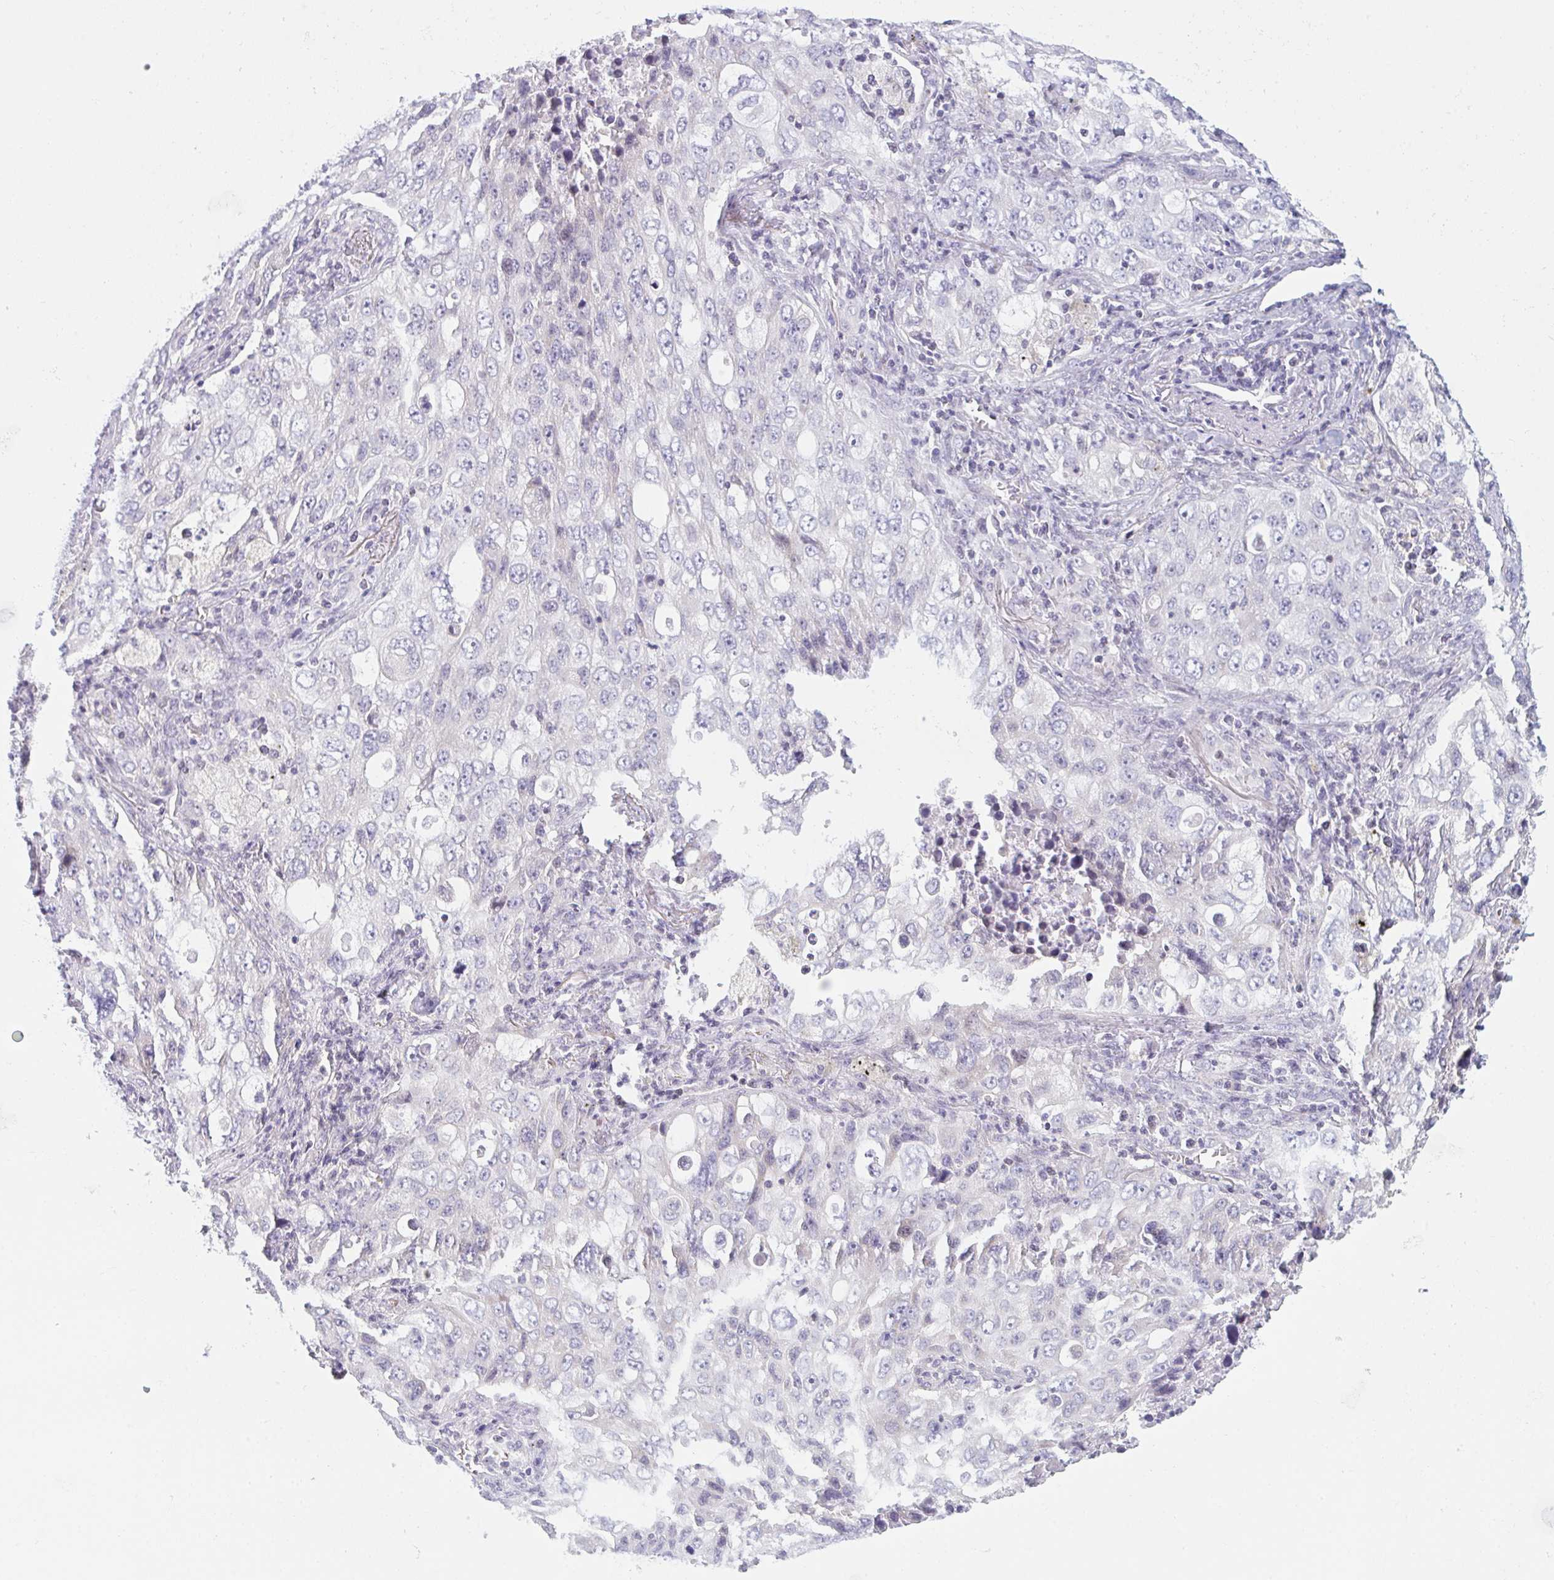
{"staining": {"intensity": "negative", "quantity": "none", "location": "none"}, "tissue": "lung cancer", "cell_type": "Tumor cells", "image_type": "cancer", "snomed": [{"axis": "morphology", "description": "Adenocarcinoma, NOS"}, {"axis": "morphology", "description": "Adenocarcinoma, metastatic, NOS"}, {"axis": "topography", "description": "Lymph node"}, {"axis": "topography", "description": "Lung"}], "caption": "There is no significant positivity in tumor cells of lung cancer (metastatic adenocarcinoma). Brightfield microscopy of IHC stained with DAB (brown) and hematoxylin (blue), captured at high magnification.", "gene": "NAA30", "patient": {"sex": "female", "age": 42}}